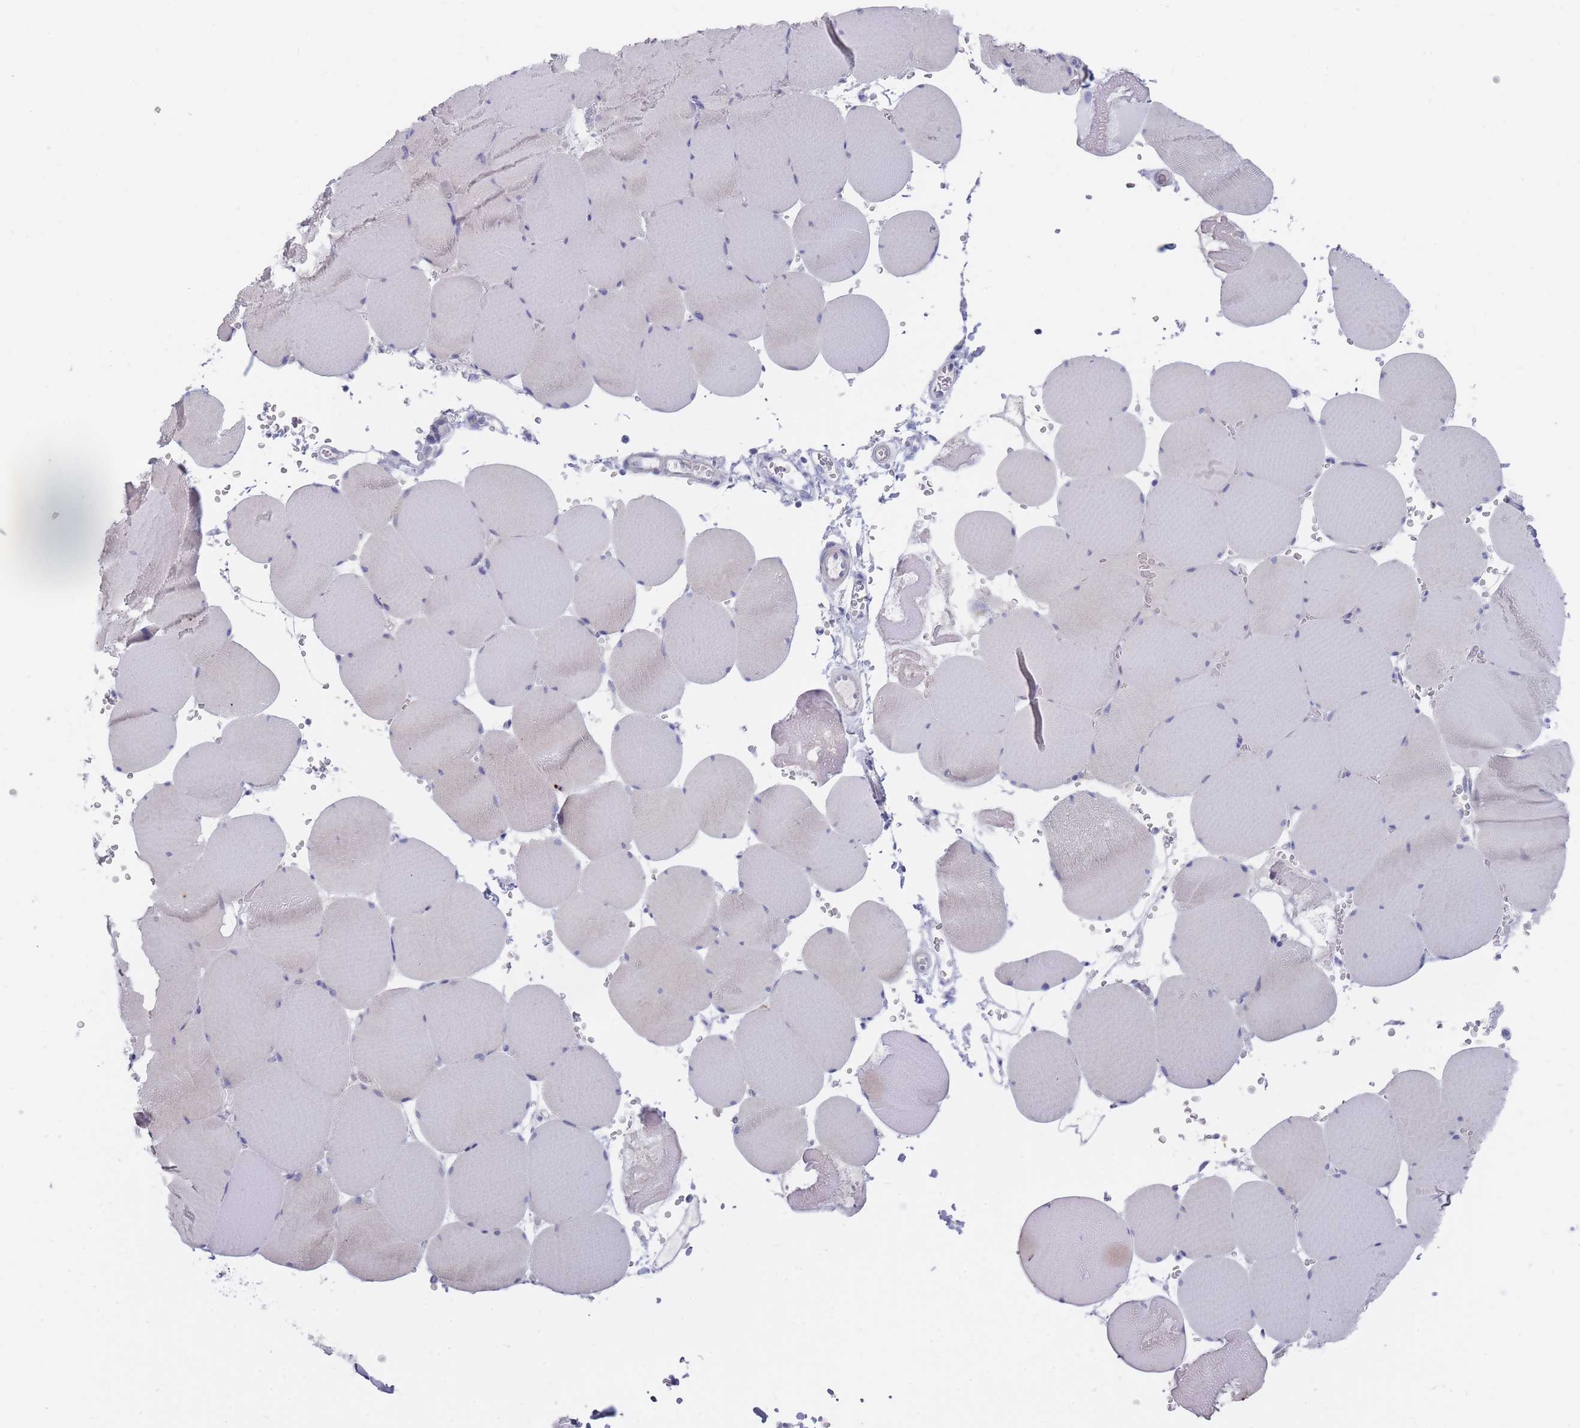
{"staining": {"intensity": "negative", "quantity": "none", "location": "none"}, "tissue": "skeletal muscle", "cell_type": "Myocytes", "image_type": "normal", "snomed": [{"axis": "morphology", "description": "Normal tissue, NOS"}, {"axis": "topography", "description": "Skeletal muscle"}, {"axis": "topography", "description": "Head-Neck"}], "caption": "Photomicrograph shows no significant protein positivity in myocytes of unremarkable skeletal muscle.", "gene": "PIGU", "patient": {"sex": "male", "age": 66}}